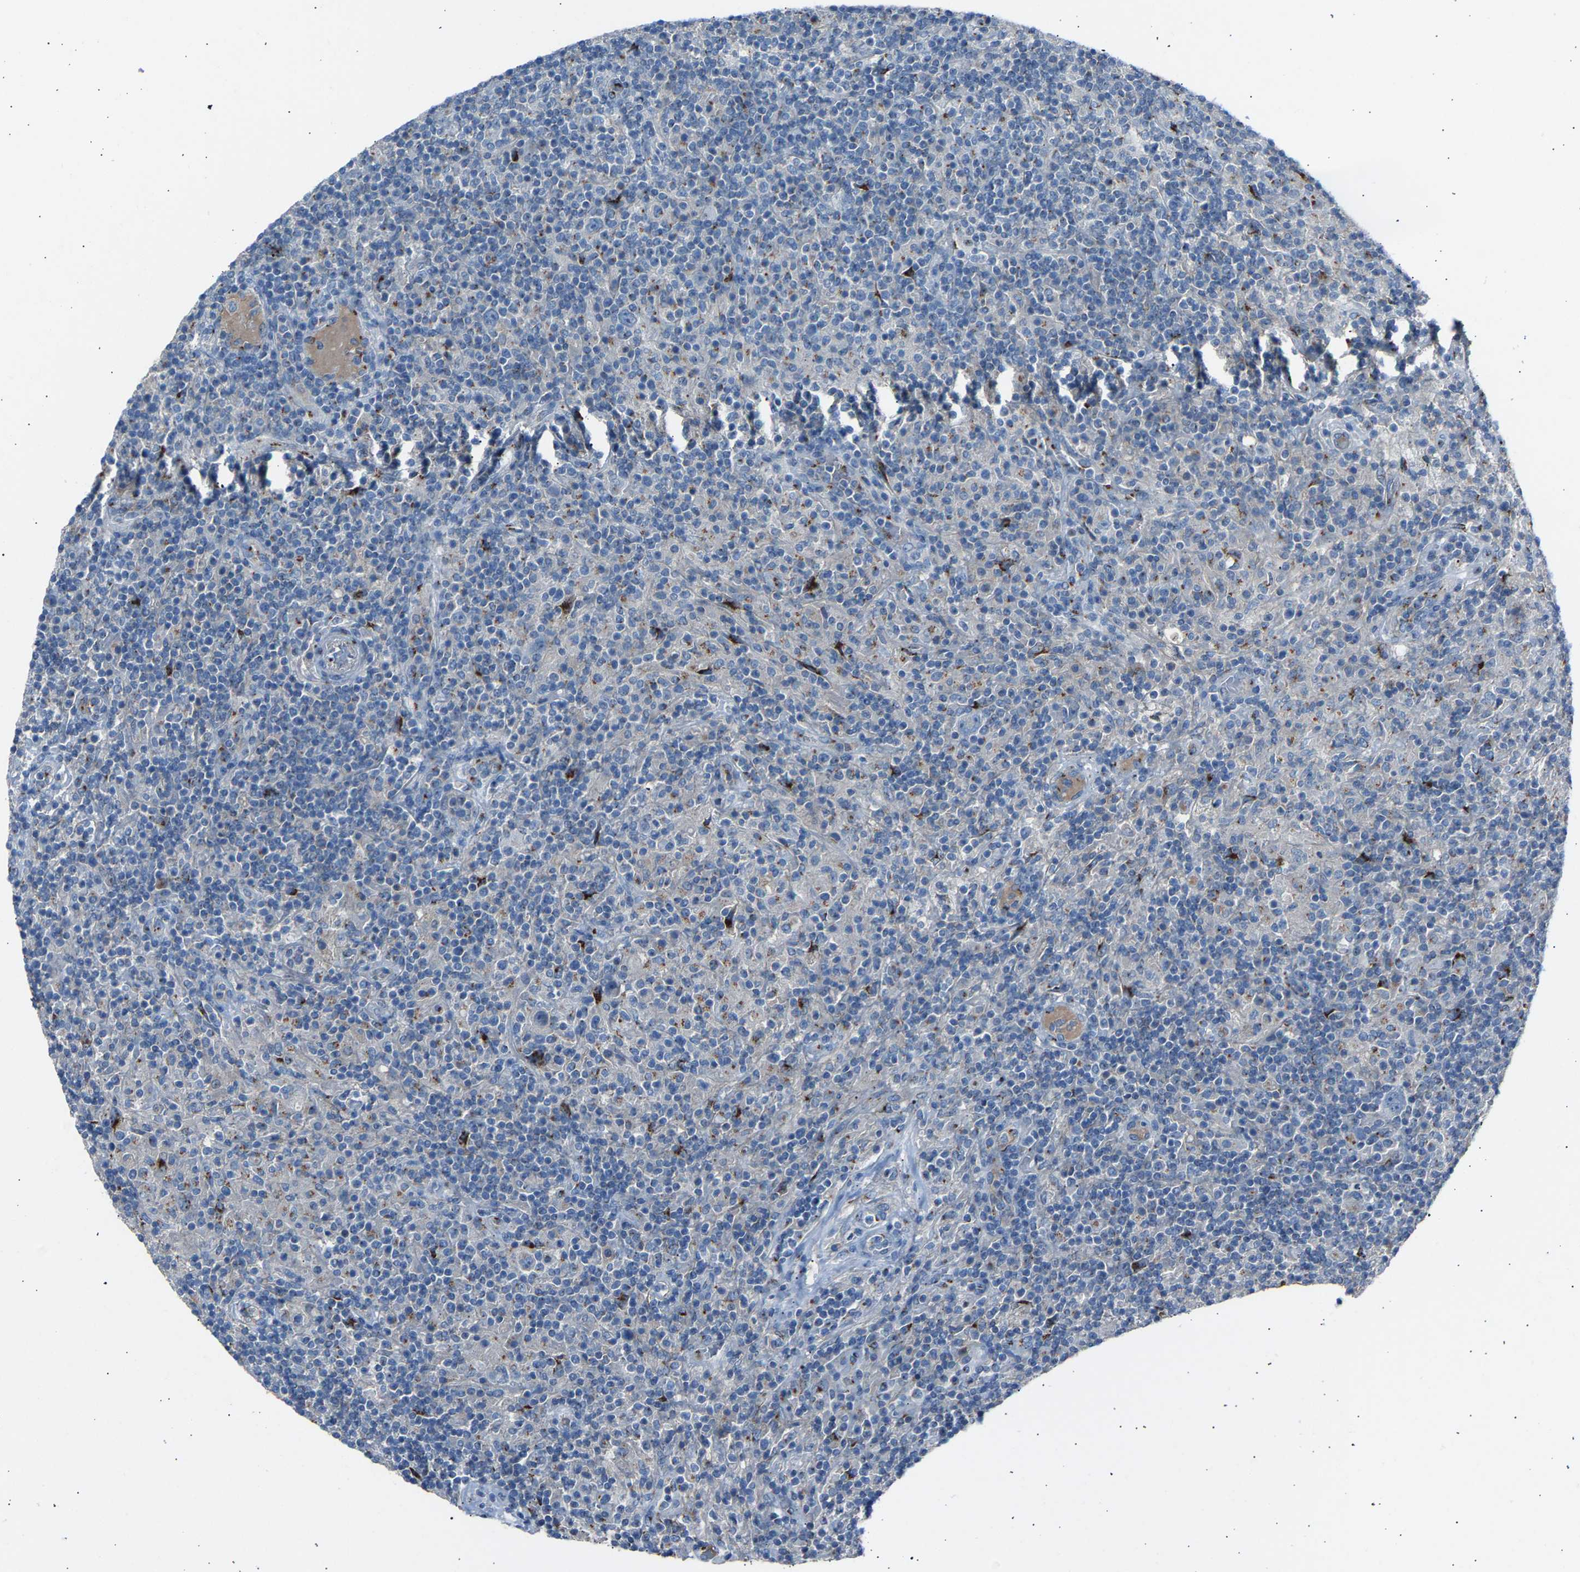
{"staining": {"intensity": "negative", "quantity": "none", "location": "none"}, "tissue": "lymphoma", "cell_type": "Tumor cells", "image_type": "cancer", "snomed": [{"axis": "morphology", "description": "Hodgkin's disease, NOS"}, {"axis": "topography", "description": "Lymph node"}], "caption": "An immunohistochemistry (IHC) histopathology image of Hodgkin's disease is shown. There is no staining in tumor cells of Hodgkin's disease.", "gene": "CYREN", "patient": {"sex": "male", "age": 70}}